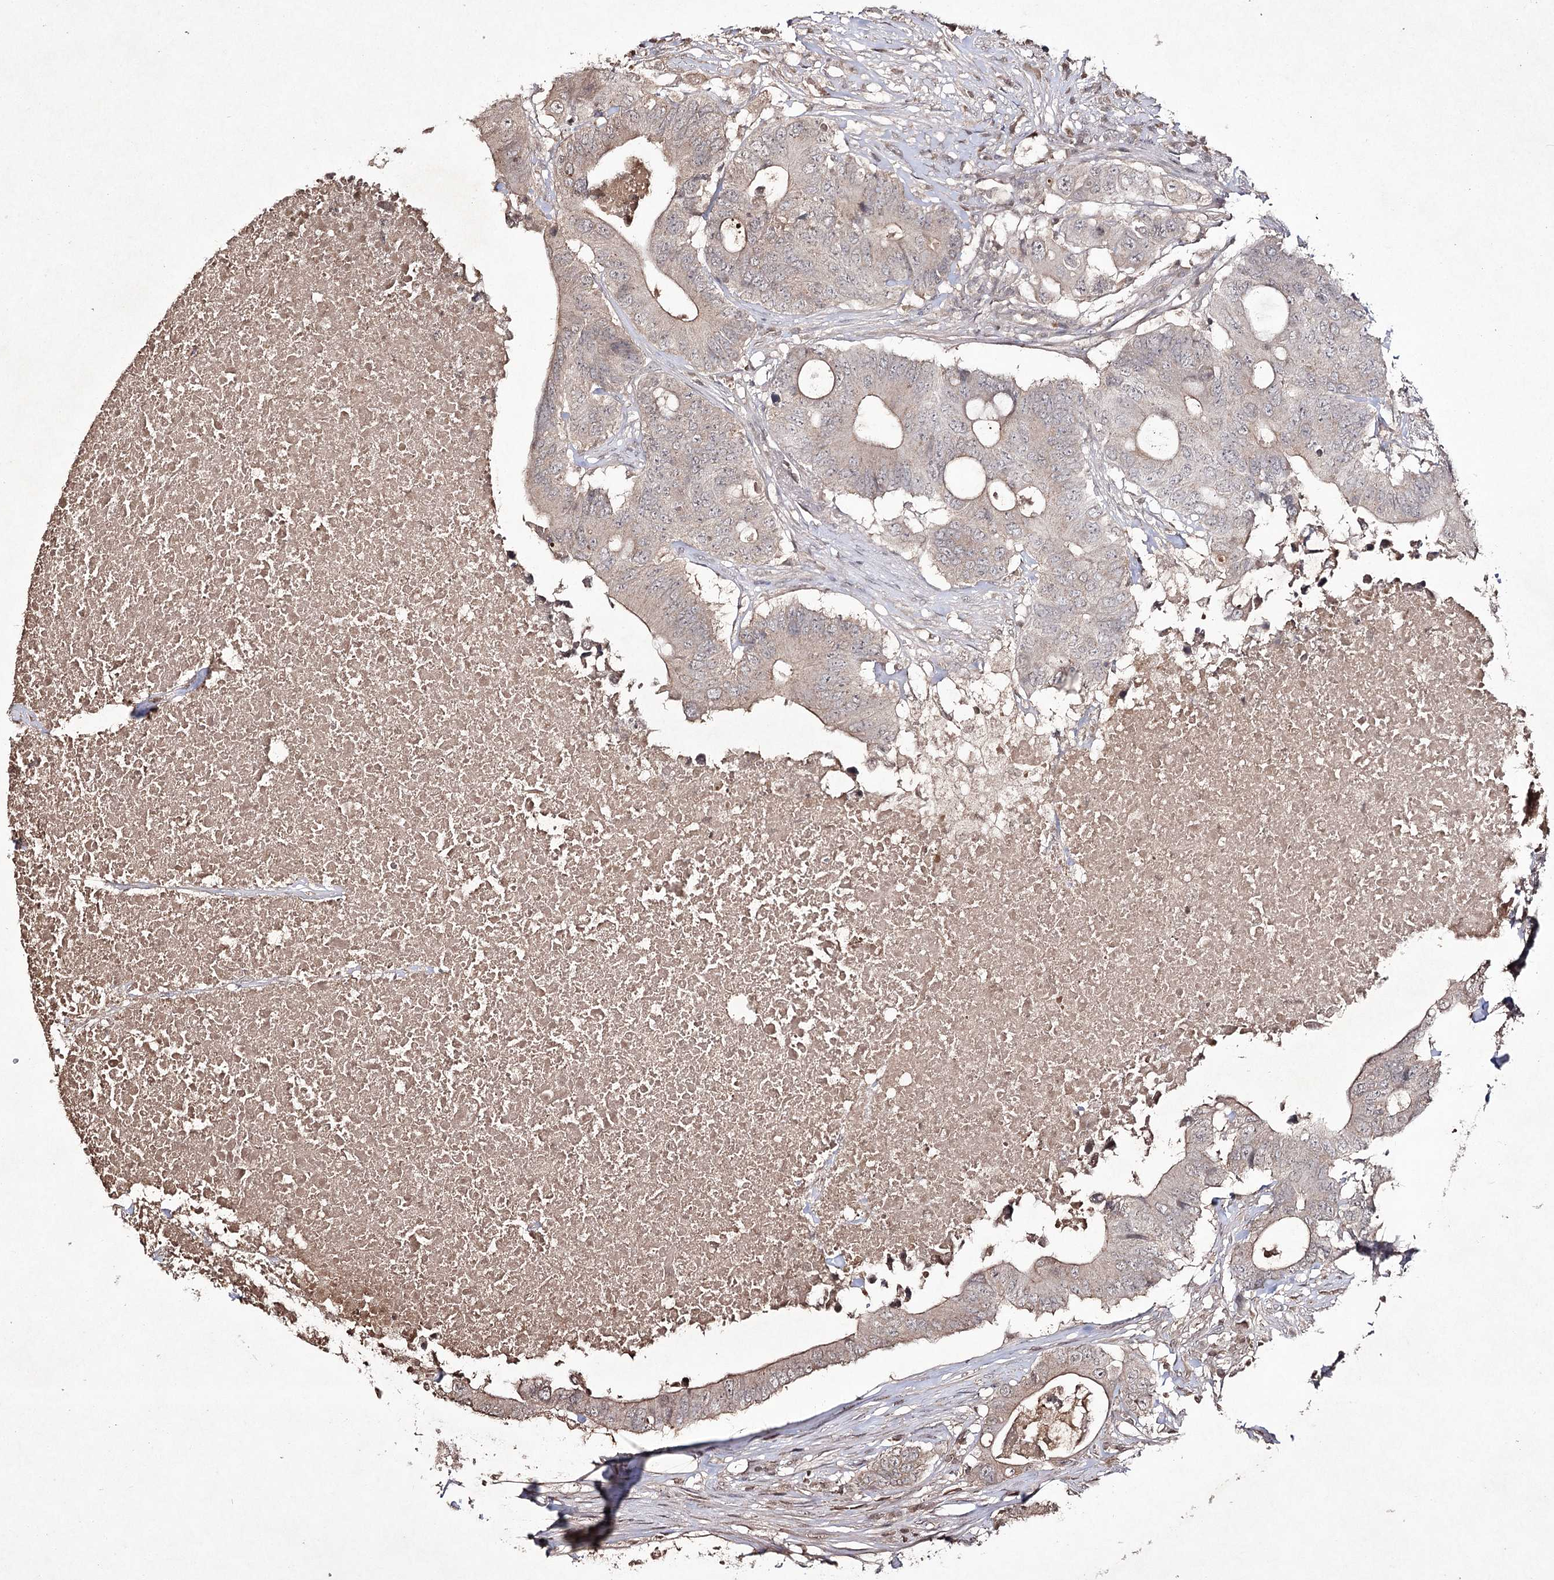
{"staining": {"intensity": "weak", "quantity": "25%-75%", "location": "cytoplasmic/membranous"}, "tissue": "colorectal cancer", "cell_type": "Tumor cells", "image_type": "cancer", "snomed": [{"axis": "morphology", "description": "Adenocarcinoma, NOS"}, {"axis": "topography", "description": "Colon"}], "caption": "A high-resolution histopathology image shows immunohistochemistry (IHC) staining of colorectal cancer (adenocarcinoma), which demonstrates weak cytoplasmic/membranous expression in approximately 25%-75% of tumor cells. (DAB (3,3'-diaminobenzidine) = brown stain, brightfield microscopy at high magnification).", "gene": "SYNGR3", "patient": {"sex": "male", "age": 71}}